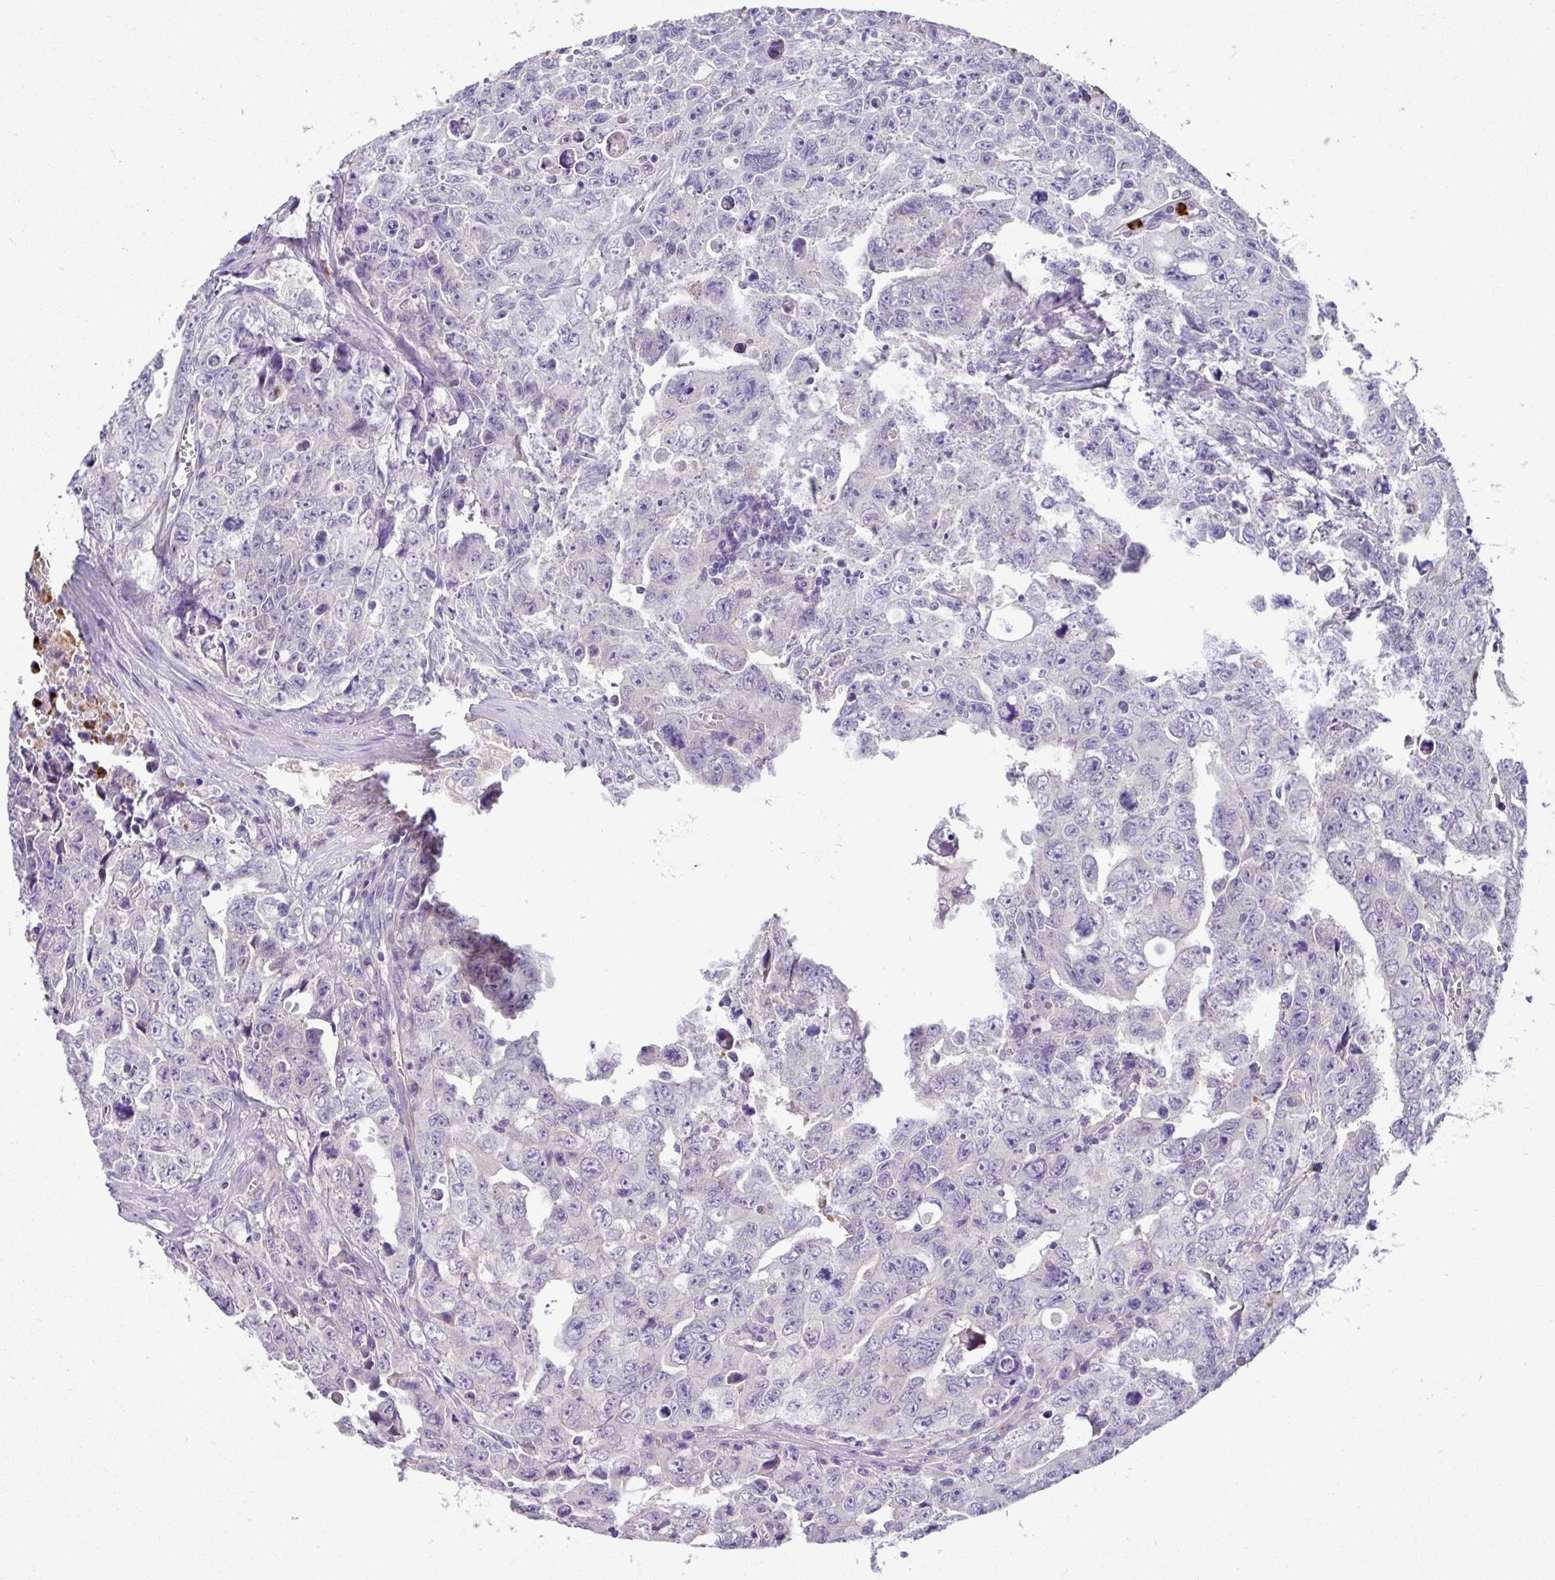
{"staining": {"intensity": "negative", "quantity": "none", "location": "none"}, "tissue": "testis cancer", "cell_type": "Tumor cells", "image_type": "cancer", "snomed": [{"axis": "morphology", "description": "Carcinoma, Embryonal, NOS"}, {"axis": "topography", "description": "Testis"}], "caption": "Immunohistochemistry (IHC) photomicrograph of human testis embryonal carcinoma stained for a protein (brown), which displays no positivity in tumor cells. Nuclei are stained in blue.", "gene": "CRISP3", "patient": {"sex": "male", "age": 24}}